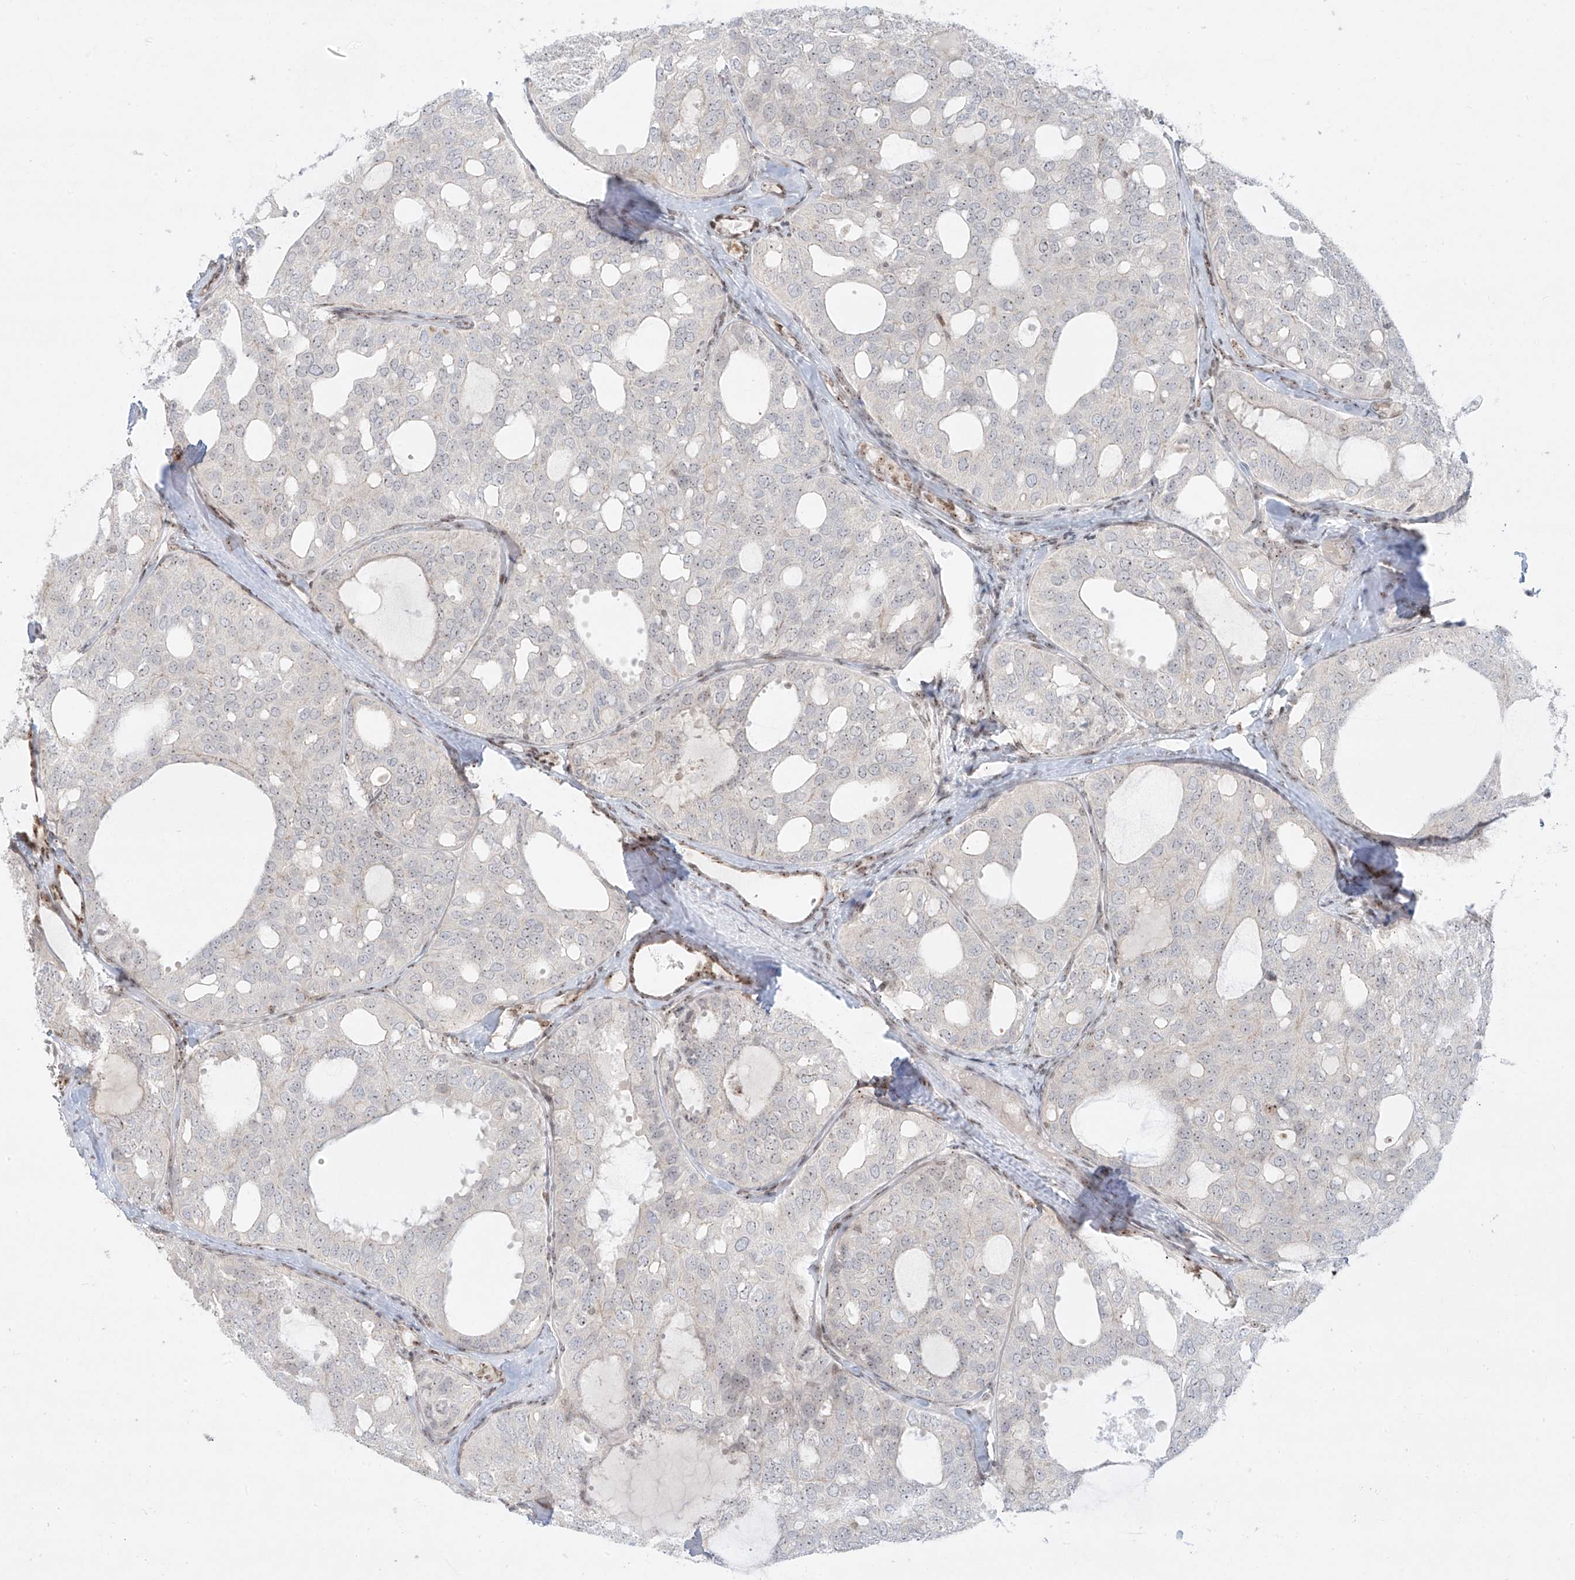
{"staining": {"intensity": "negative", "quantity": "none", "location": "none"}, "tissue": "thyroid cancer", "cell_type": "Tumor cells", "image_type": "cancer", "snomed": [{"axis": "morphology", "description": "Follicular adenoma carcinoma, NOS"}, {"axis": "topography", "description": "Thyroid gland"}], "caption": "The micrograph reveals no staining of tumor cells in thyroid follicular adenoma carcinoma.", "gene": "ZNF512", "patient": {"sex": "male", "age": 75}}